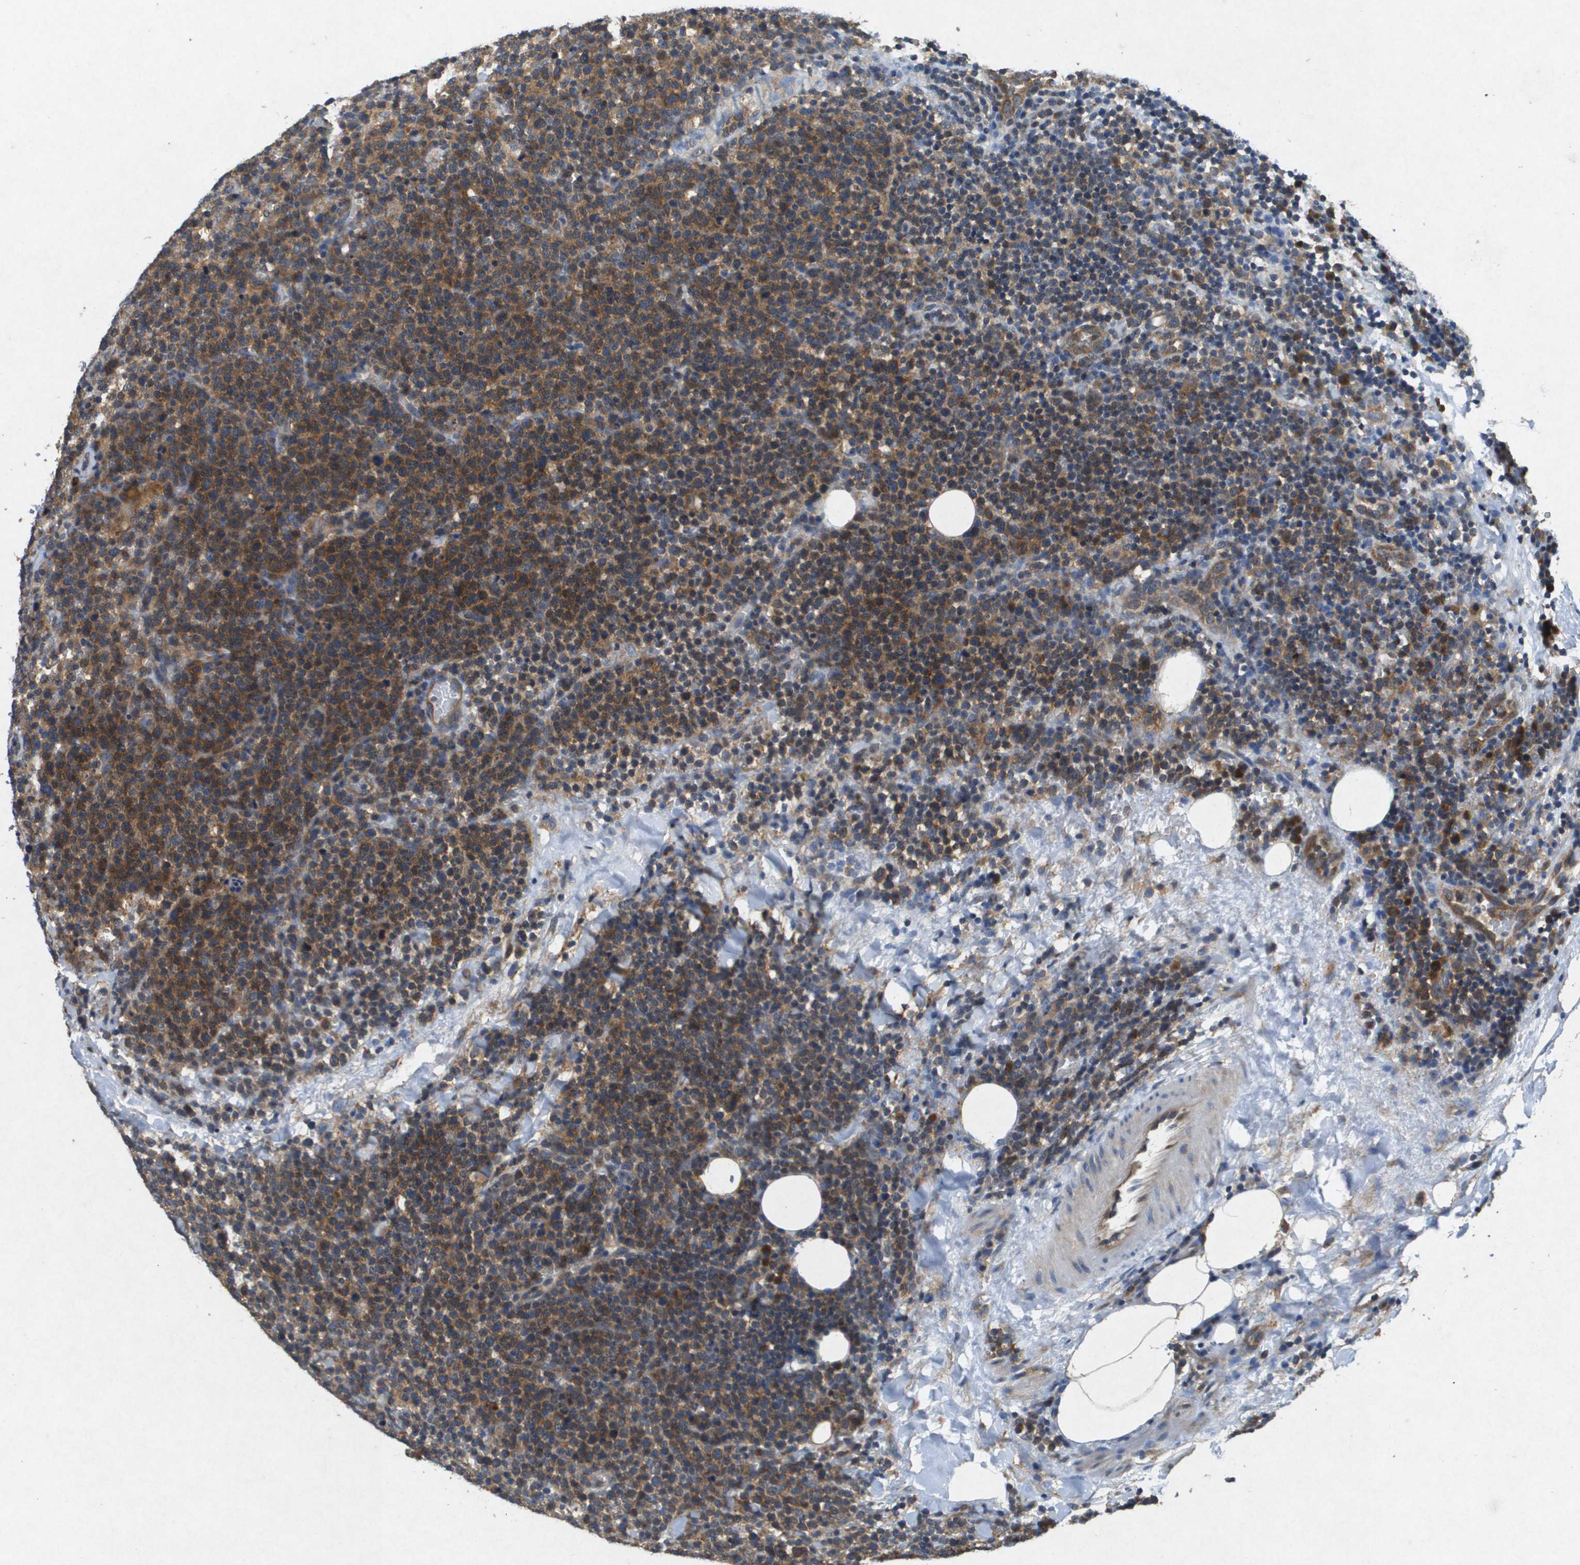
{"staining": {"intensity": "moderate", "quantity": ">75%", "location": "cytoplasmic/membranous"}, "tissue": "lymphoma", "cell_type": "Tumor cells", "image_type": "cancer", "snomed": [{"axis": "morphology", "description": "Malignant lymphoma, non-Hodgkin's type, High grade"}, {"axis": "topography", "description": "Lymph node"}], "caption": "Malignant lymphoma, non-Hodgkin's type (high-grade) was stained to show a protein in brown. There is medium levels of moderate cytoplasmic/membranous positivity in approximately >75% of tumor cells. (Brightfield microscopy of DAB IHC at high magnification).", "gene": "PTPRT", "patient": {"sex": "male", "age": 61}}